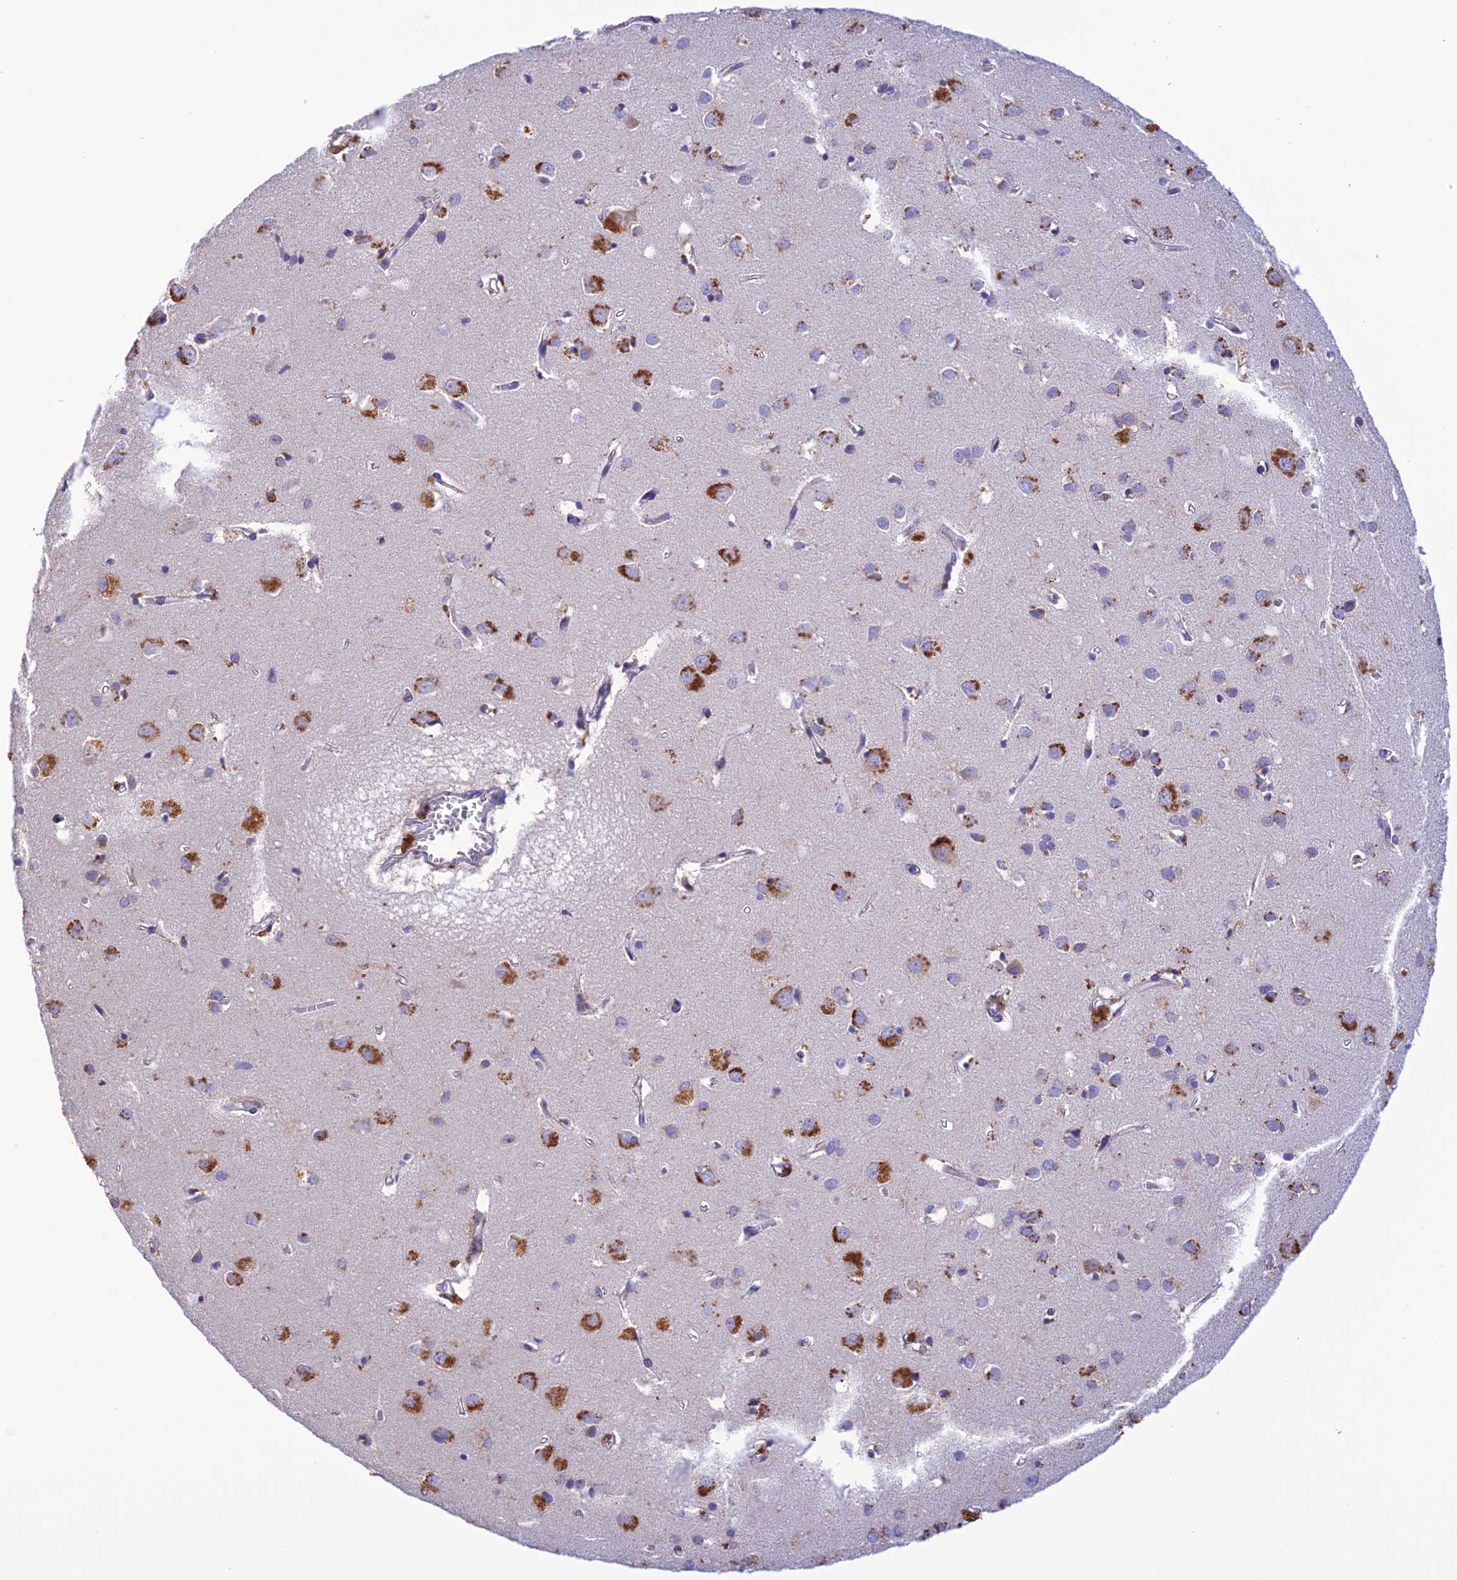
{"staining": {"intensity": "negative", "quantity": "none", "location": "none"}, "tissue": "cerebral cortex", "cell_type": "Endothelial cells", "image_type": "normal", "snomed": [{"axis": "morphology", "description": "Normal tissue, NOS"}, {"axis": "topography", "description": "Cerebral cortex"}], "caption": "The micrograph shows no significant expression in endothelial cells of cerebral cortex. (Brightfield microscopy of DAB immunohistochemistry at high magnification).", "gene": "ENSG00000255439", "patient": {"sex": "female", "age": 64}}